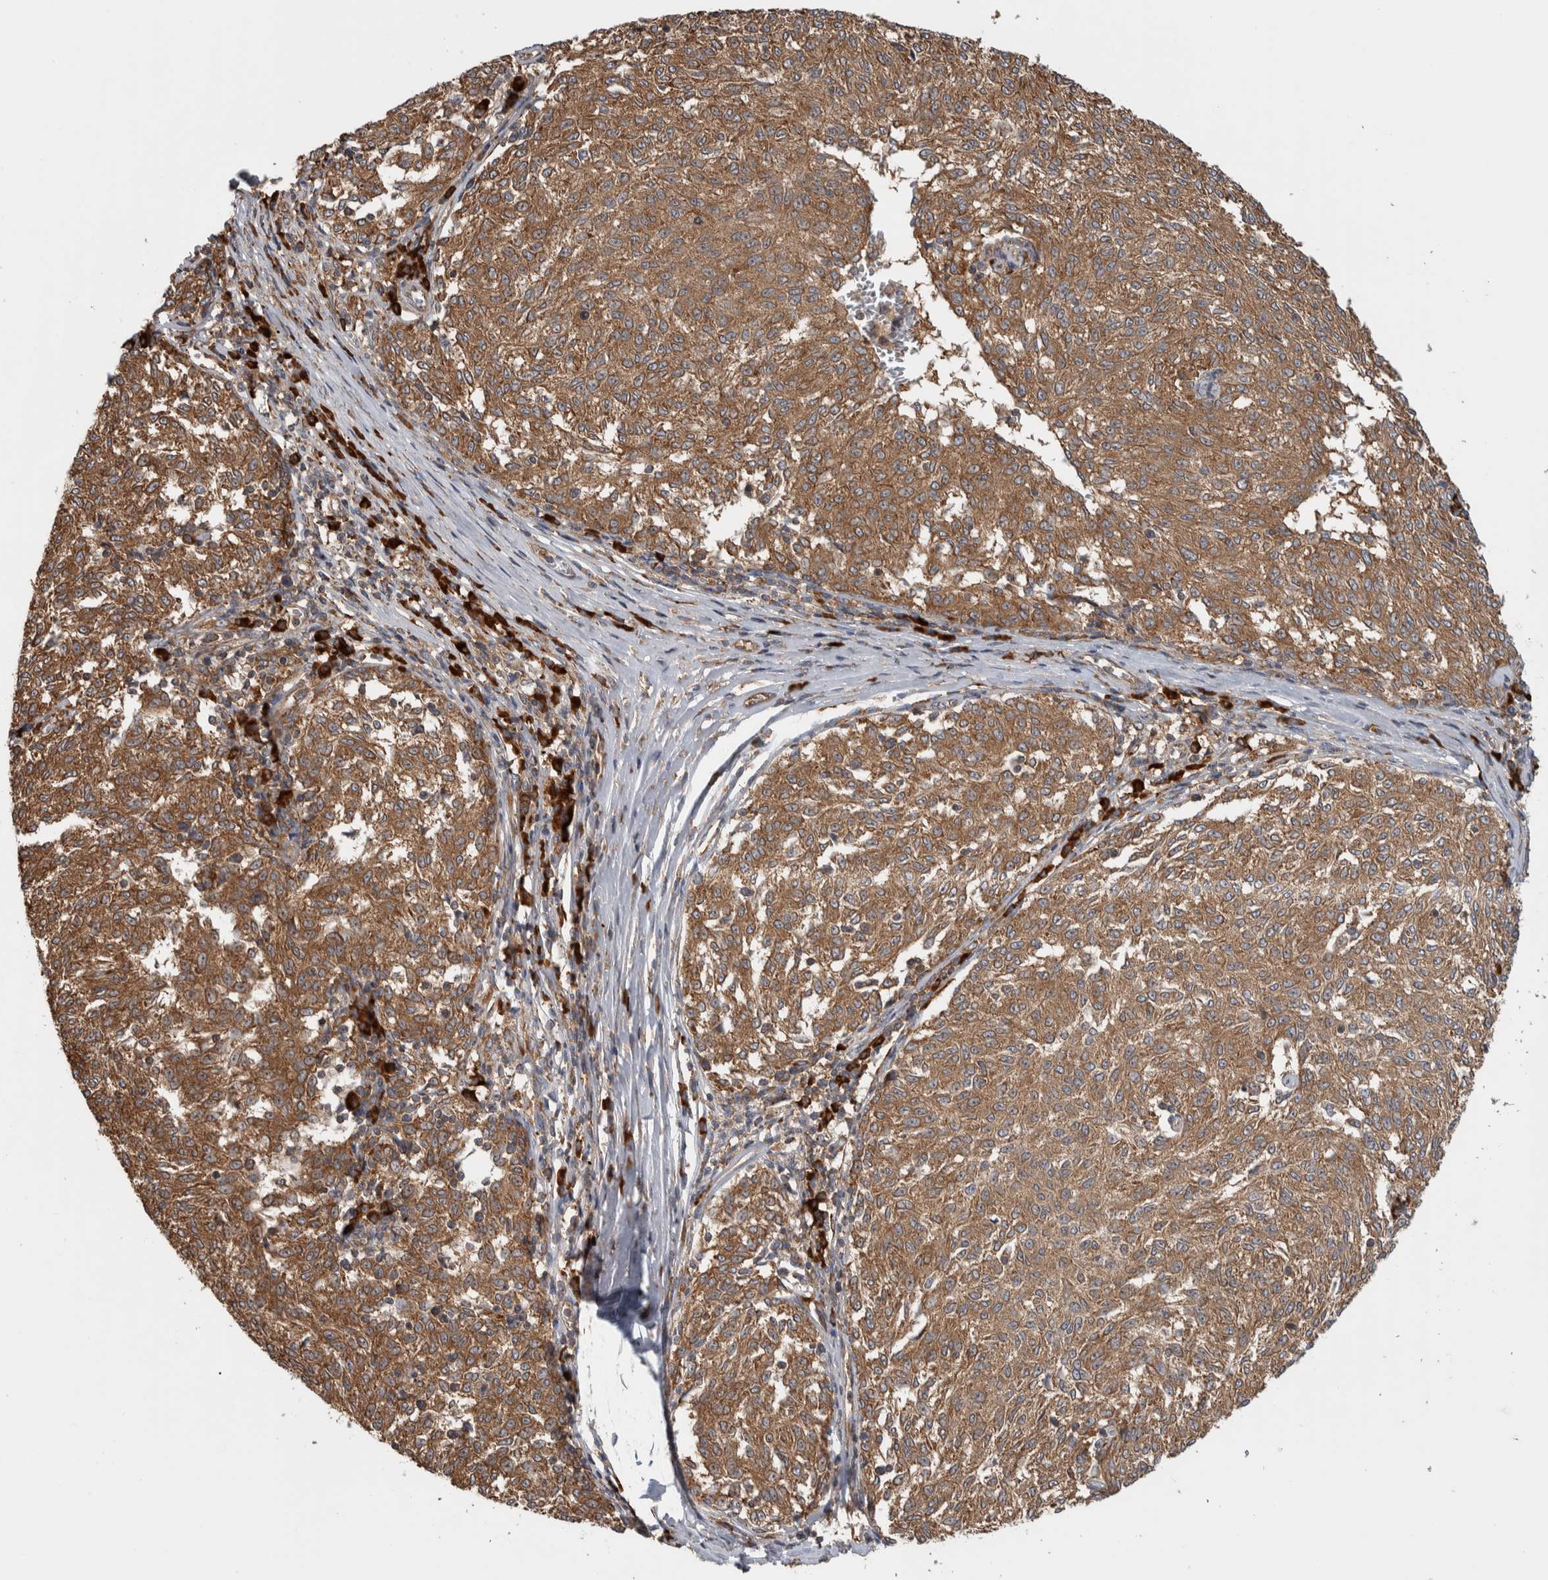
{"staining": {"intensity": "moderate", "quantity": ">75%", "location": "cytoplasmic/membranous"}, "tissue": "melanoma", "cell_type": "Tumor cells", "image_type": "cancer", "snomed": [{"axis": "morphology", "description": "Malignant melanoma, NOS"}, {"axis": "topography", "description": "Skin"}], "caption": "DAB (3,3'-diaminobenzidine) immunohistochemical staining of melanoma exhibits moderate cytoplasmic/membranous protein positivity in about >75% of tumor cells.", "gene": "EIF3H", "patient": {"sex": "female", "age": 72}}